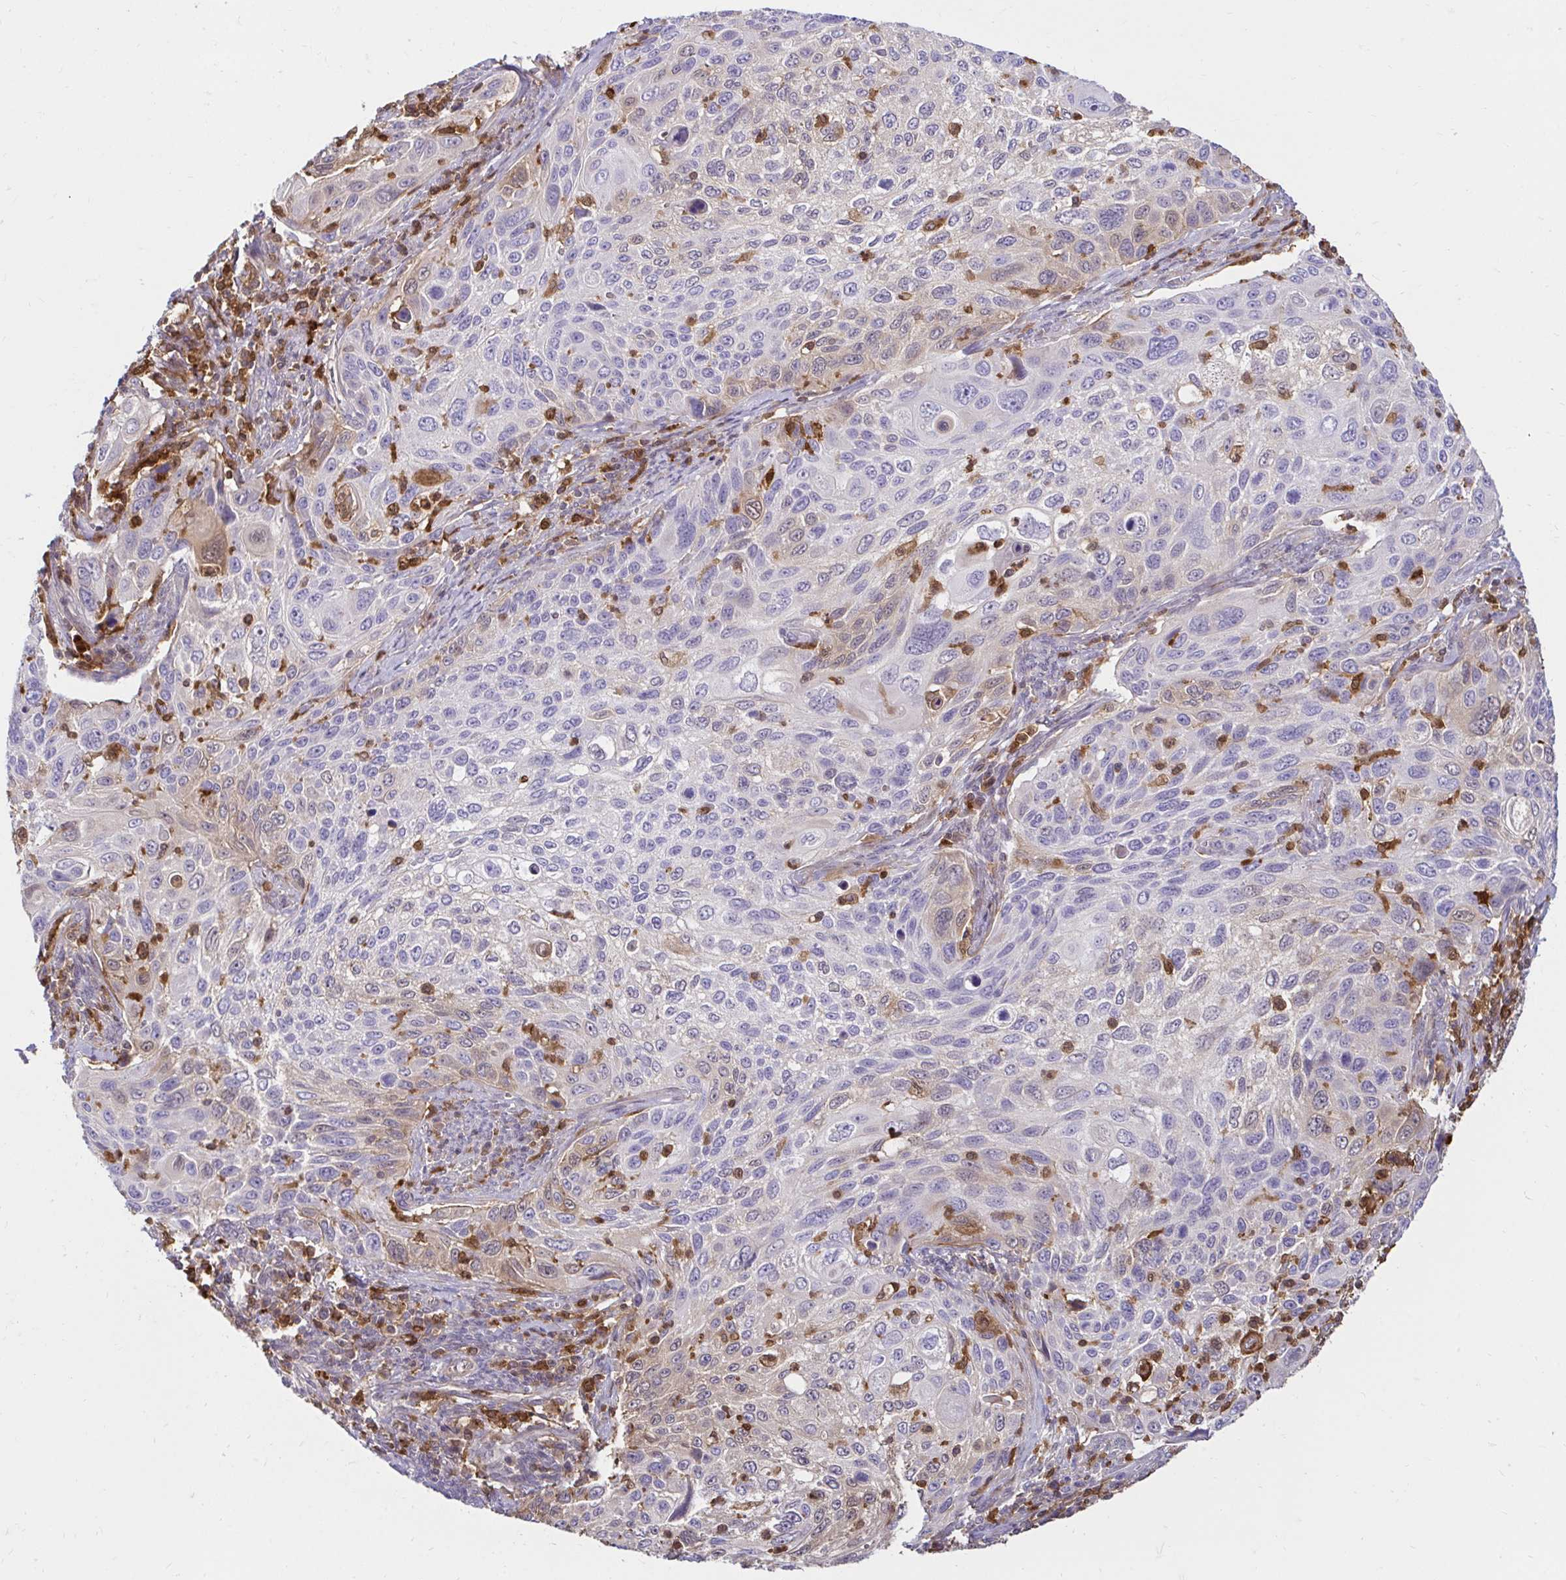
{"staining": {"intensity": "negative", "quantity": "none", "location": "none"}, "tissue": "cervical cancer", "cell_type": "Tumor cells", "image_type": "cancer", "snomed": [{"axis": "morphology", "description": "Squamous cell carcinoma, NOS"}, {"axis": "topography", "description": "Cervix"}], "caption": "Tumor cells show no significant protein expression in squamous cell carcinoma (cervical).", "gene": "PYCARD", "patient": {"sex": "female", "age": 70}}